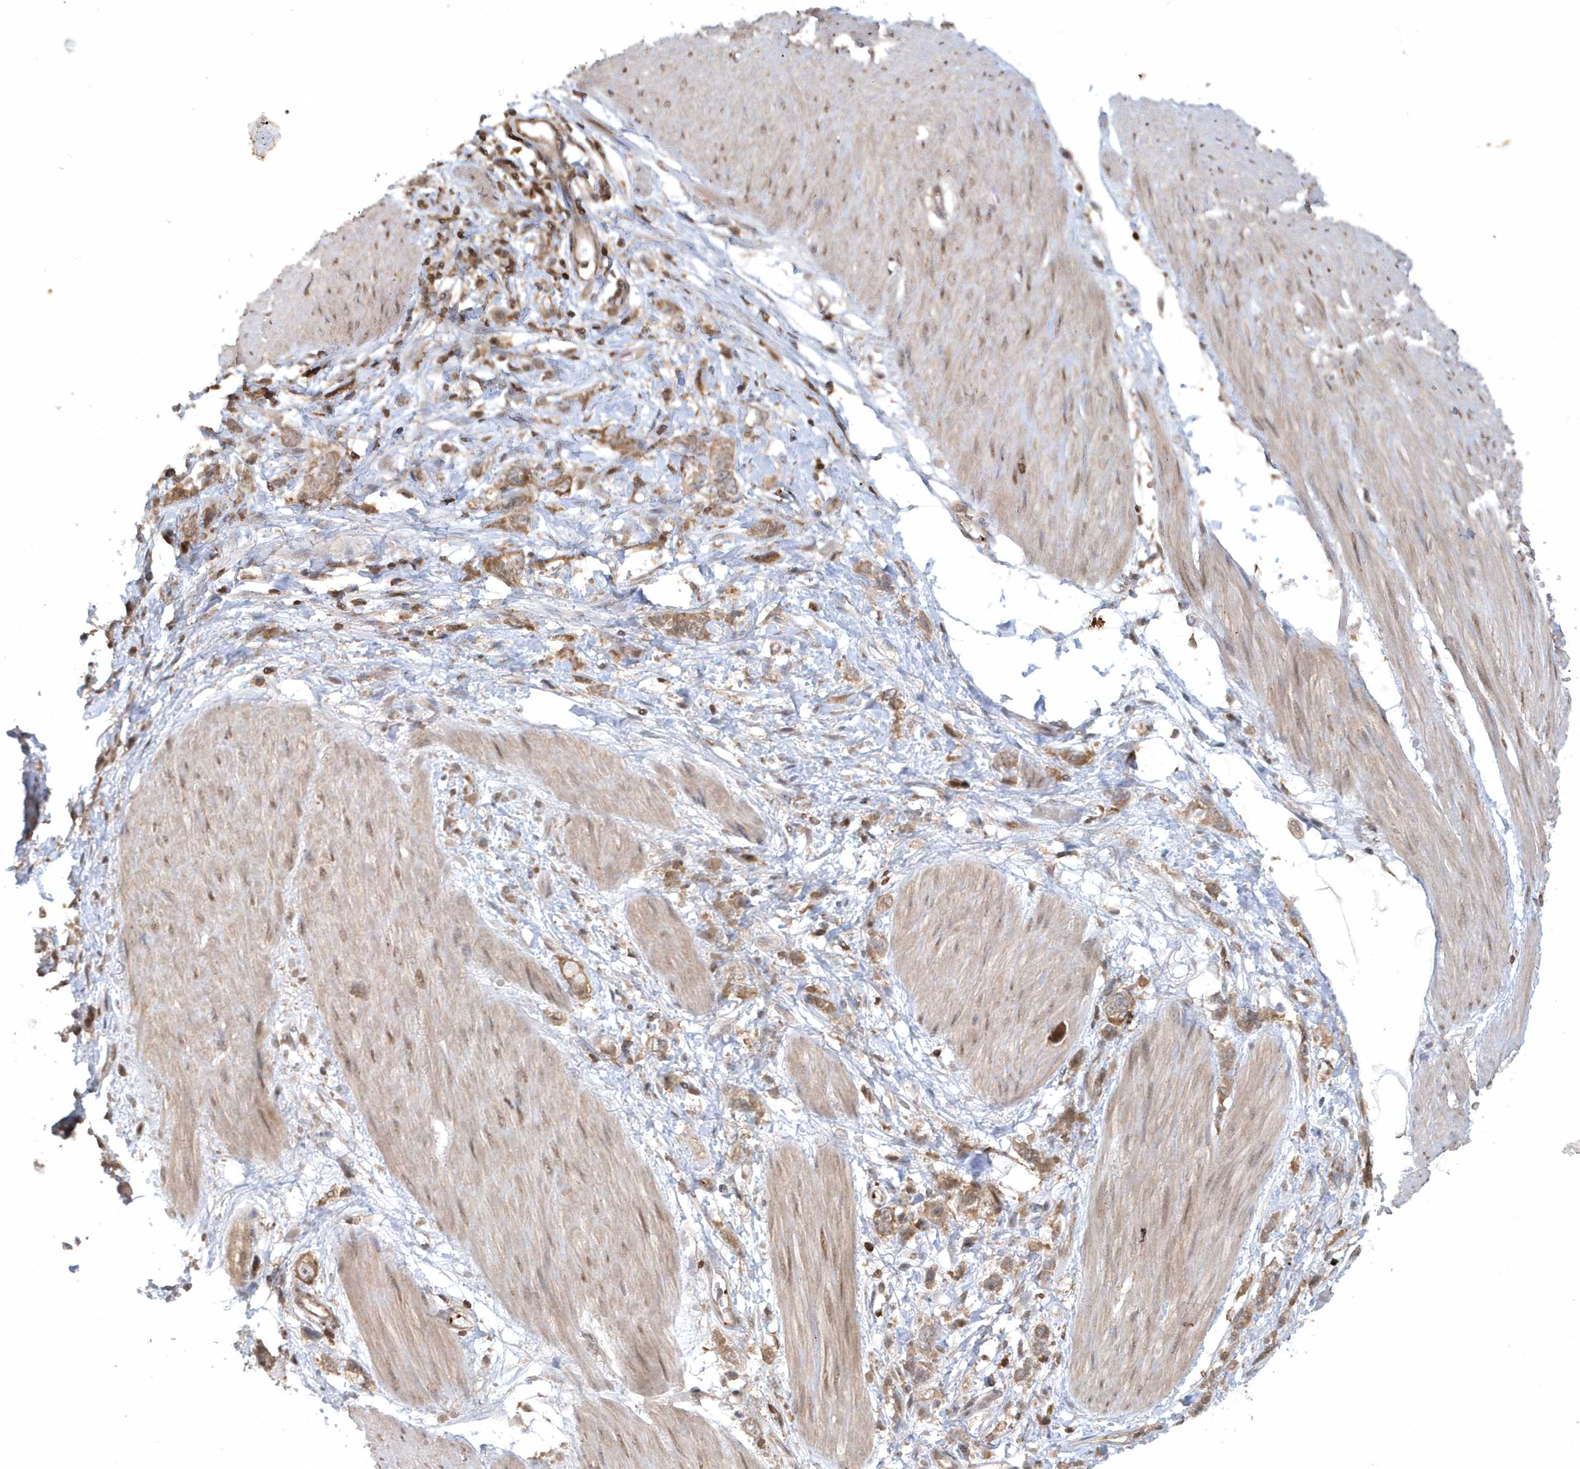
{"staining": {"intensity": "weak", "quantity": ">75%", "location": "cytoplasmic/membranous"}, "tissue": "stomach cancer", "cell_type": "Tumor cells", "image_type": "cancer", "snomed": [{"axis": "morphology", "description": "Adenocarcinoma, NOS"}, {"axis": "topography", "description": "Stomach"}], "caption": "Stomach cancer was stained to show a protein in brown. There is low levels of weak cytoplasmic/membranous expression in approximately >75% of tumor cells.", "gene": "ACYP1", "patient": {"sex": "female", "age": 76}}